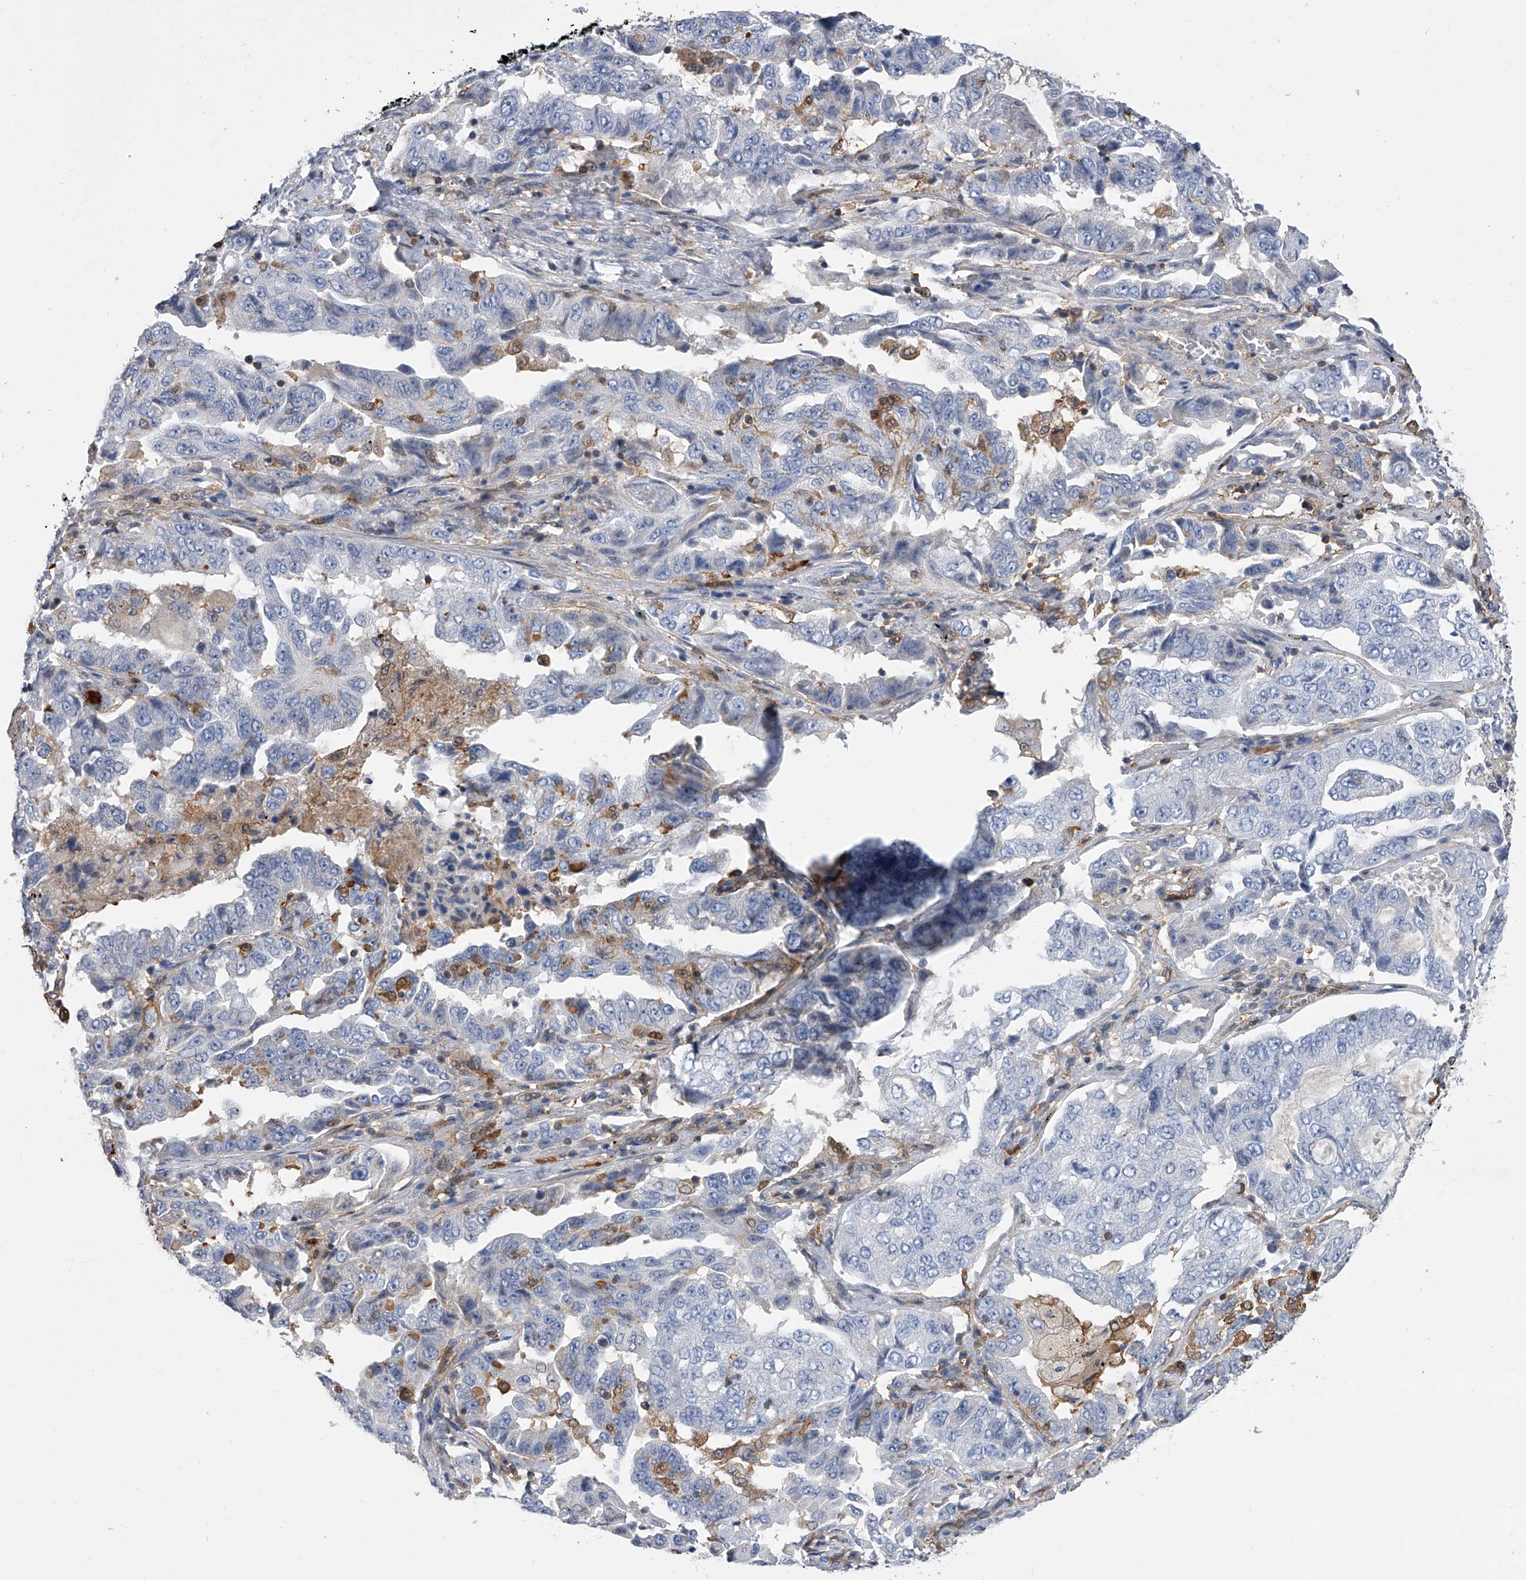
{"staining": {"intensity": "negative", "quantity": "none", "location": "none"}, "tissue": "lung cancer", "cell_type": "Tumor cells", "image_type": "cancer", "snomed": [{"axis": "morphology", "description": "Adenocarcinoma, NOS"}, {"axis": "topography", "description": "Lung"}], "caption": "High magnification brightfield microscopy of lung cancer (adenocarcinoma) stained with DAB (3,3'-diaminobenzidine) (brown) and counterstained with hematoxylin (blue): tumor cells show no significant staining. (Stains: DAB (3,3'-diaminobenzidine) IHC with hematoxylin counter stain, Microscopy: brightfield microscopy at high magnification).", "gene": "SERPINB9", "patient": {"sex": "female", "age": 51}}